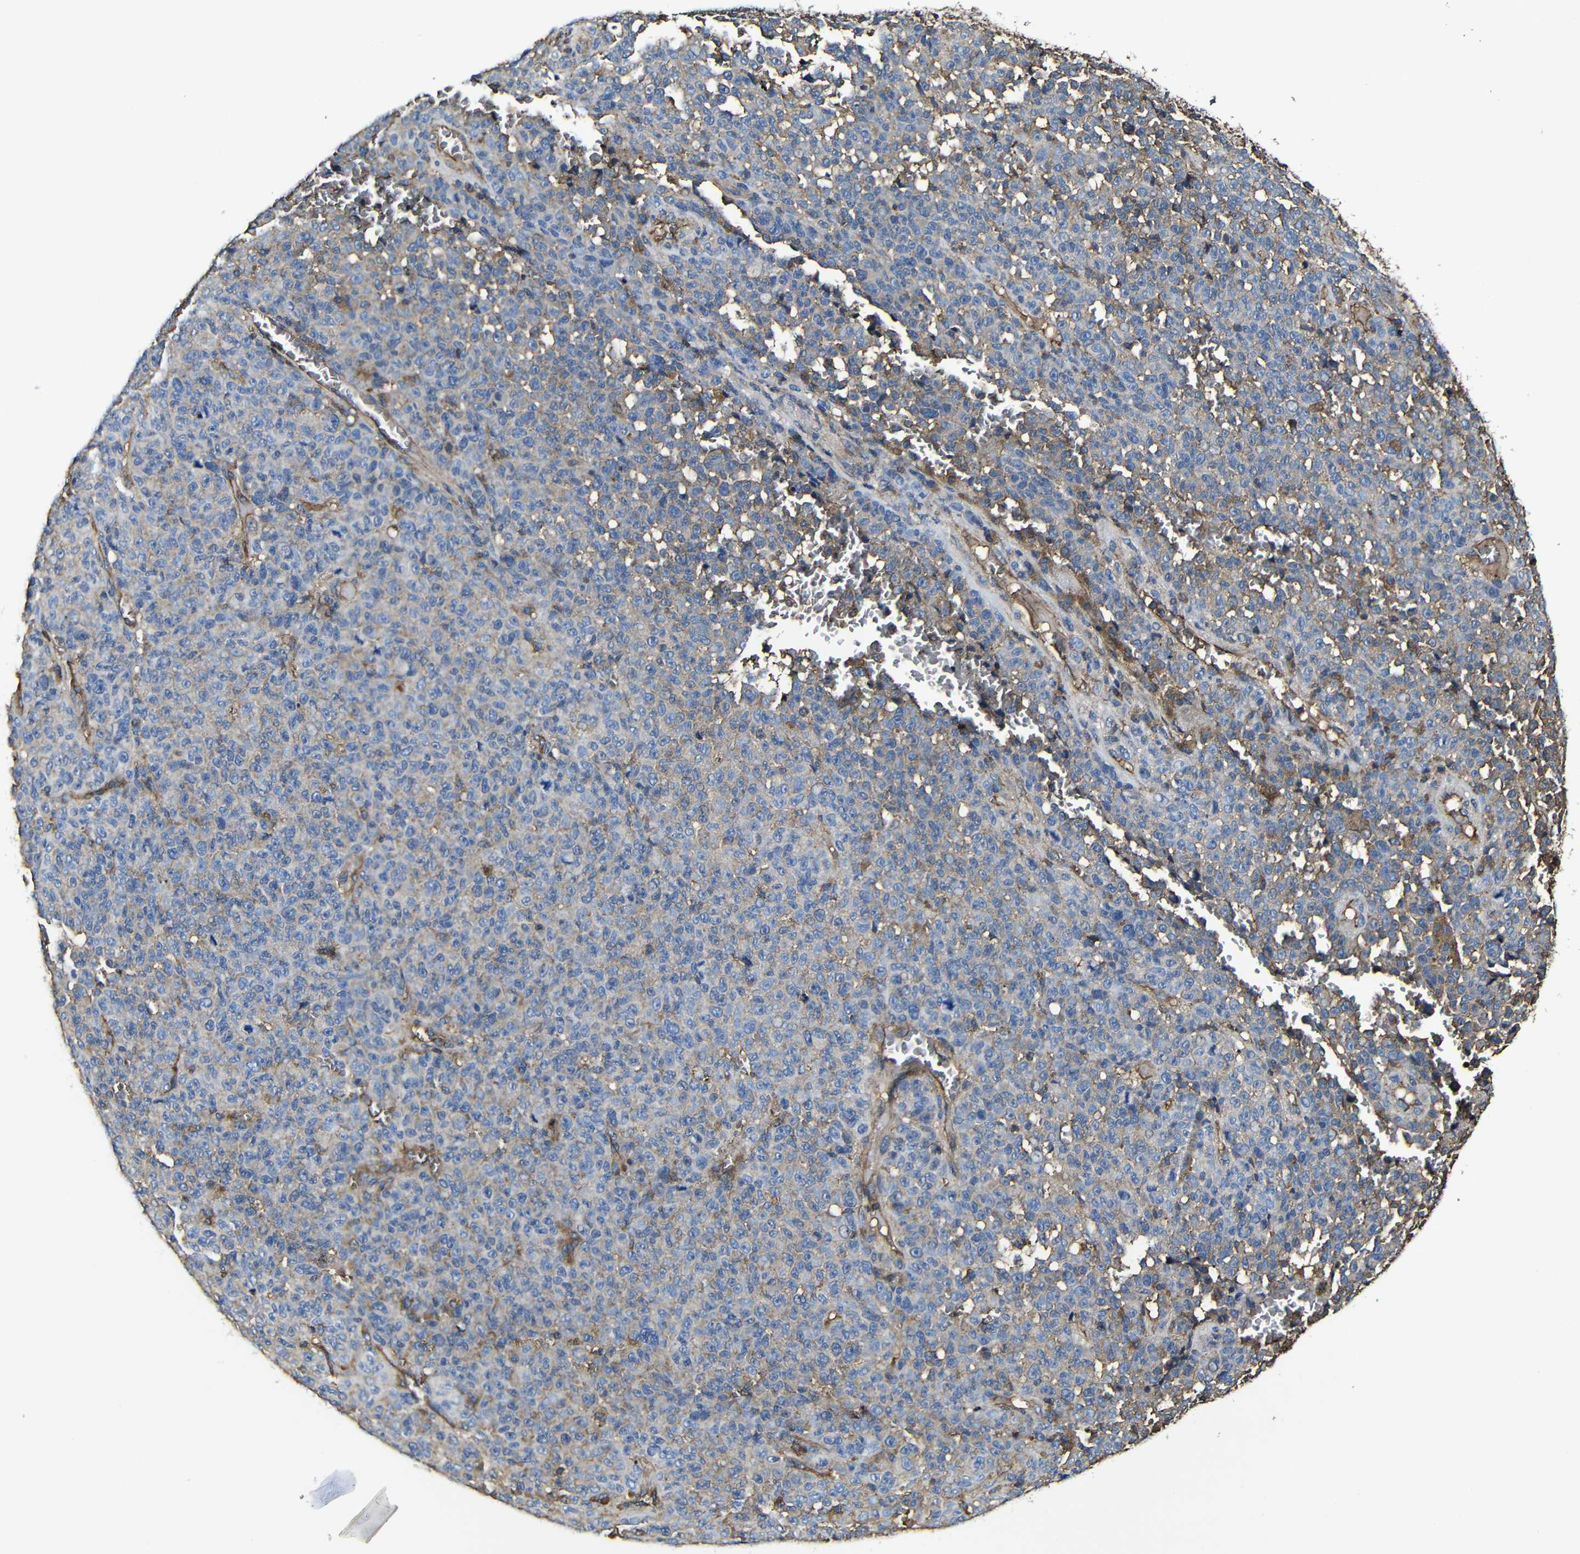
{"staining": {"intensity": "weak", "quantity": "25%-75%", "location": "cytoplasmic/membranous"}, "tissue": "melanoma", "cell_type": "Tumor cells", "image_type": "cancer", "snomed": [{"axis": "morphology", "description": "Malignant melanoma, NOS"}, {"axis": "topography", "description": "Skin"}], "caption": "Approximately 25%-75% of tumor cells in human malignant melanoma show weak cytoplasmic/membranous protein staining as visualized by brown immunohistochemical staining.", "gene": "MSN", "patient": {"sex": "female", "age": 82}}